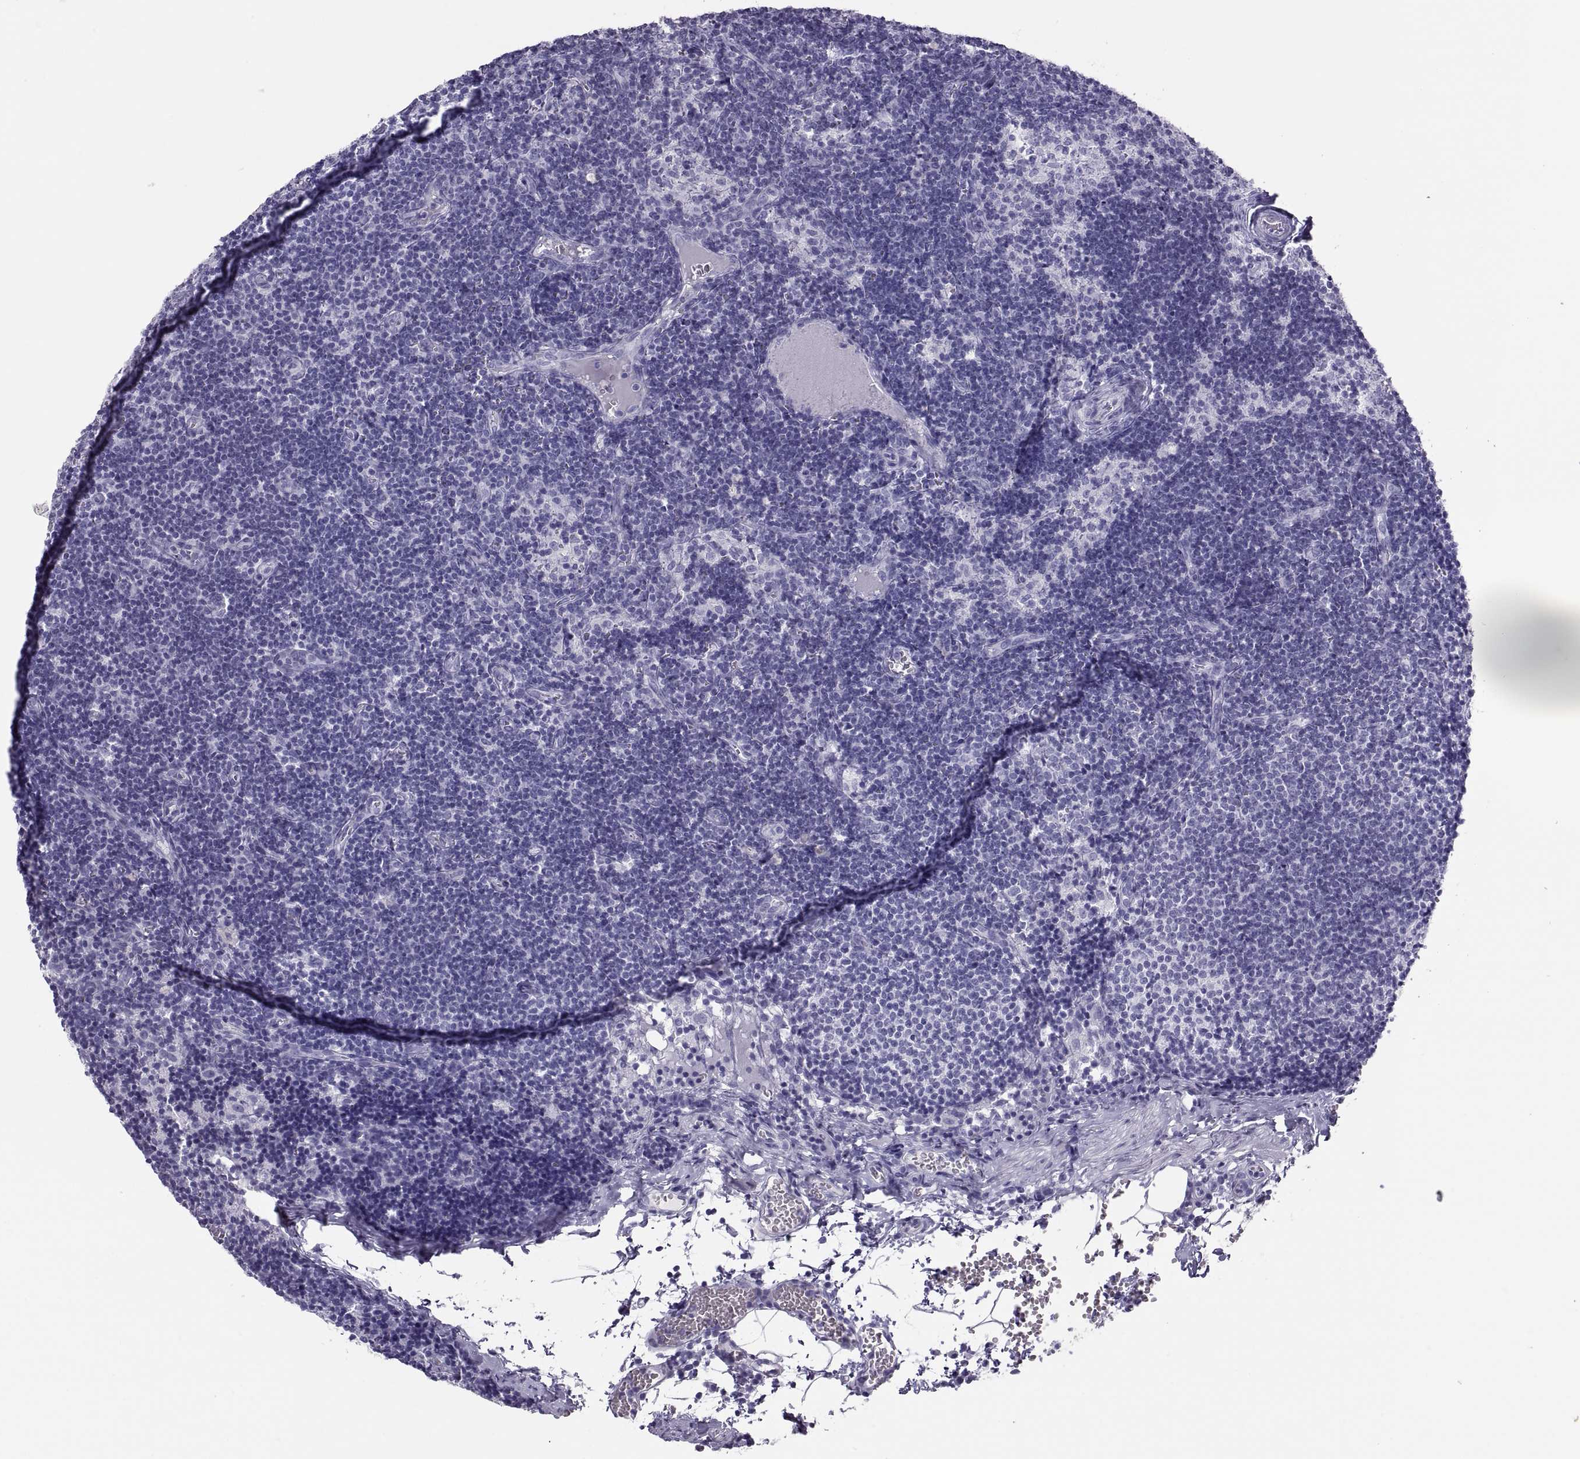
{"staining": {"intensity": "negative", "quantity": "none", "location": "none"}, "tissue": "lymph node", "cell_type": "Germinal center cells", "image_type": "normal", "snomed": [{"axis": "morphology", "description": "Normal tissue, NOS"}, {"axis": "topography", "description": "Lymph node"}], "caption": "This is an IHC photomicrograph of normal lymph node. There is no expression in germinal center cells.", "gene": "SEMG1", "patient": {"sex": "female", "age": 50}}